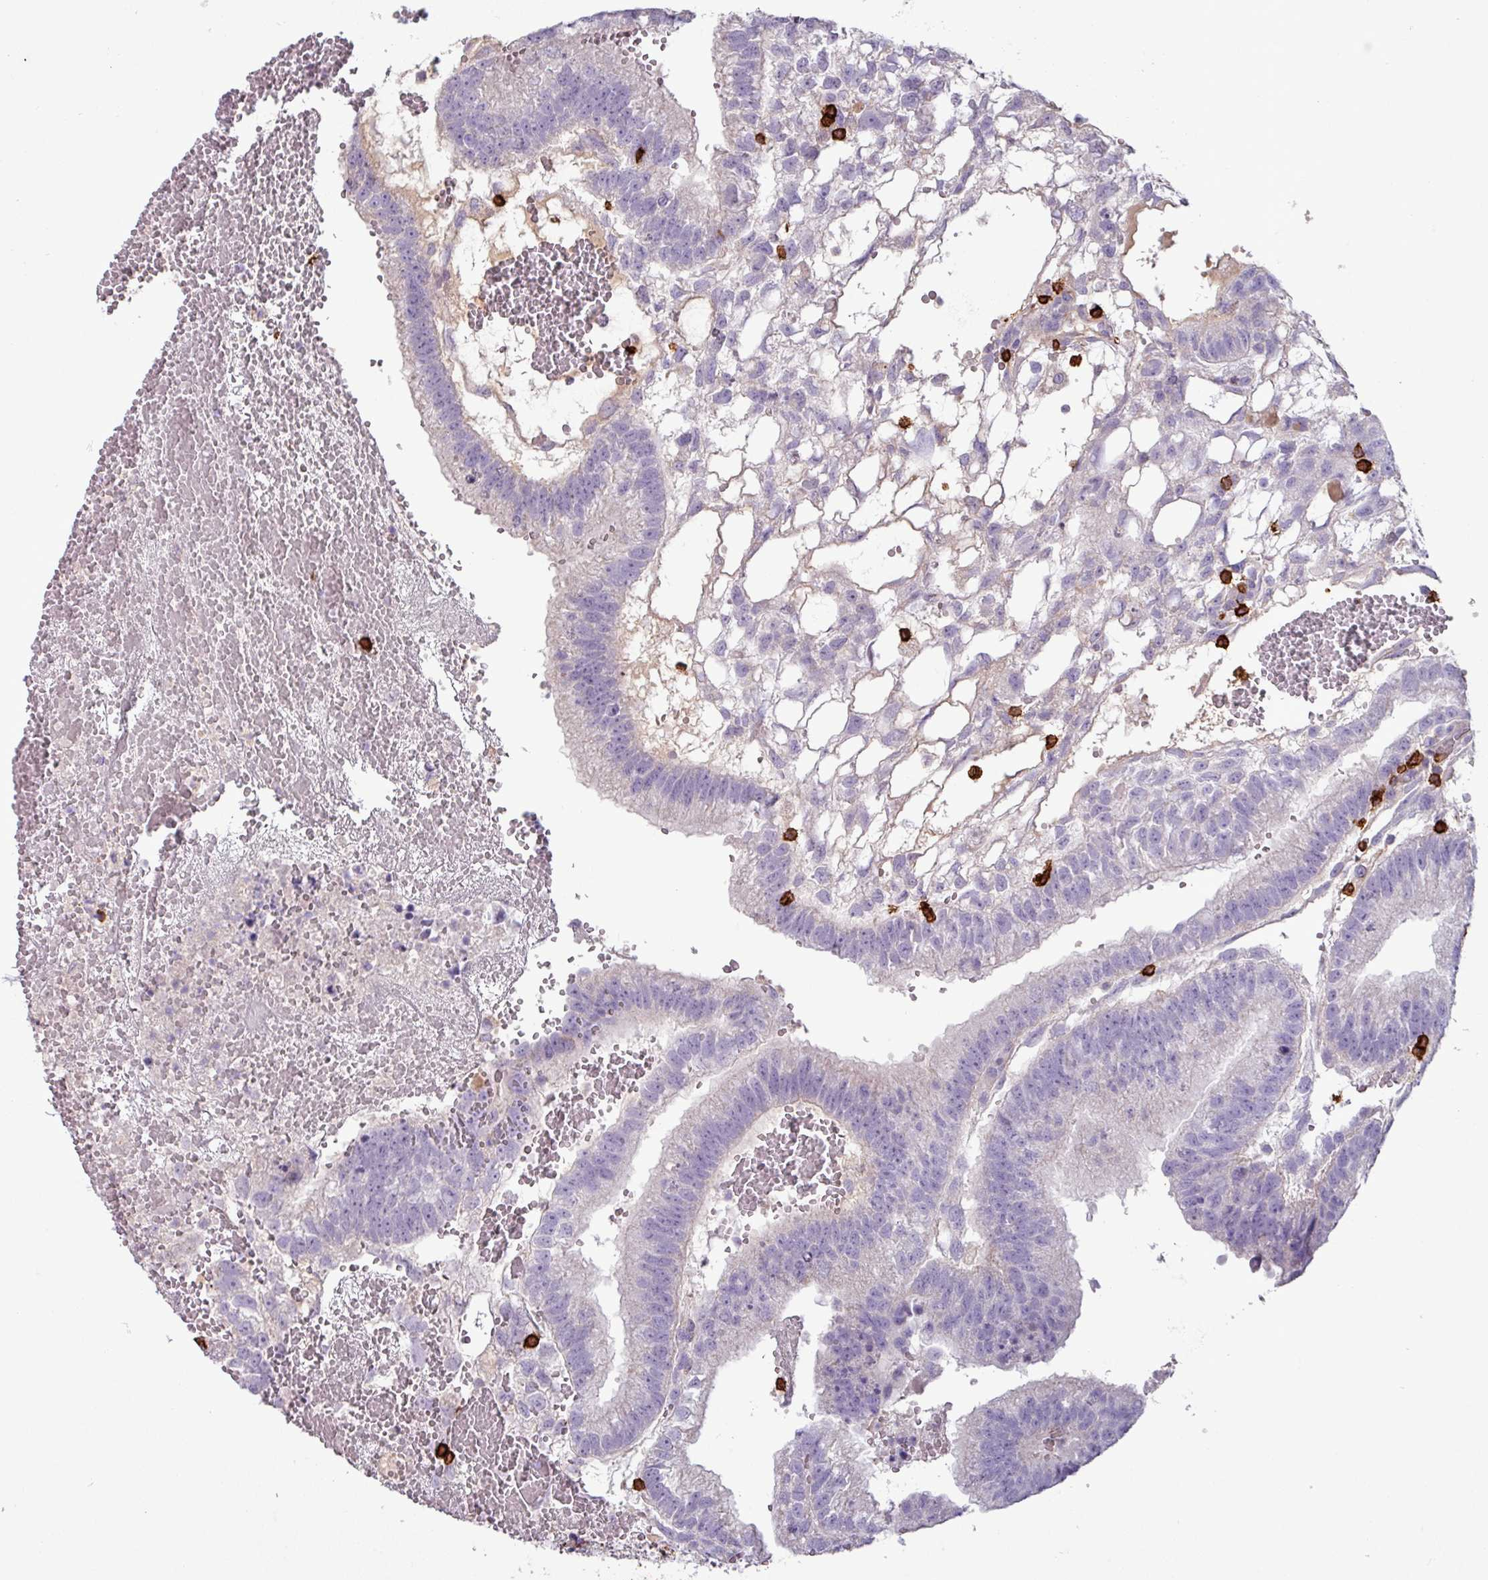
{"staining": {"intensity": "negative", "quantity": "none", "location": "none"}, "tissue": "testis cancer", "cell_type": "Tumor cells", "image_type": "cancer", "snomed": [{"axis": "morphology", "description": "Normal tissue, NOS"}, {"axis": "morphology", "description": "Carcinoma, Embryonal, NOS"}, {"axis": "topography", "description": "Testis"}], "caption": "Tumor cells show no significant staining in embryonal carcinoma (testis). Brightfield microscopy of immunohistochemistry (IHC) stained with DAB (3,3'-diaminobenzidine) (brown) and hematoxylin (blue), captured at high magnification.", "gene": "CD8A", "patient": {"sex": "male", "age": 32}}